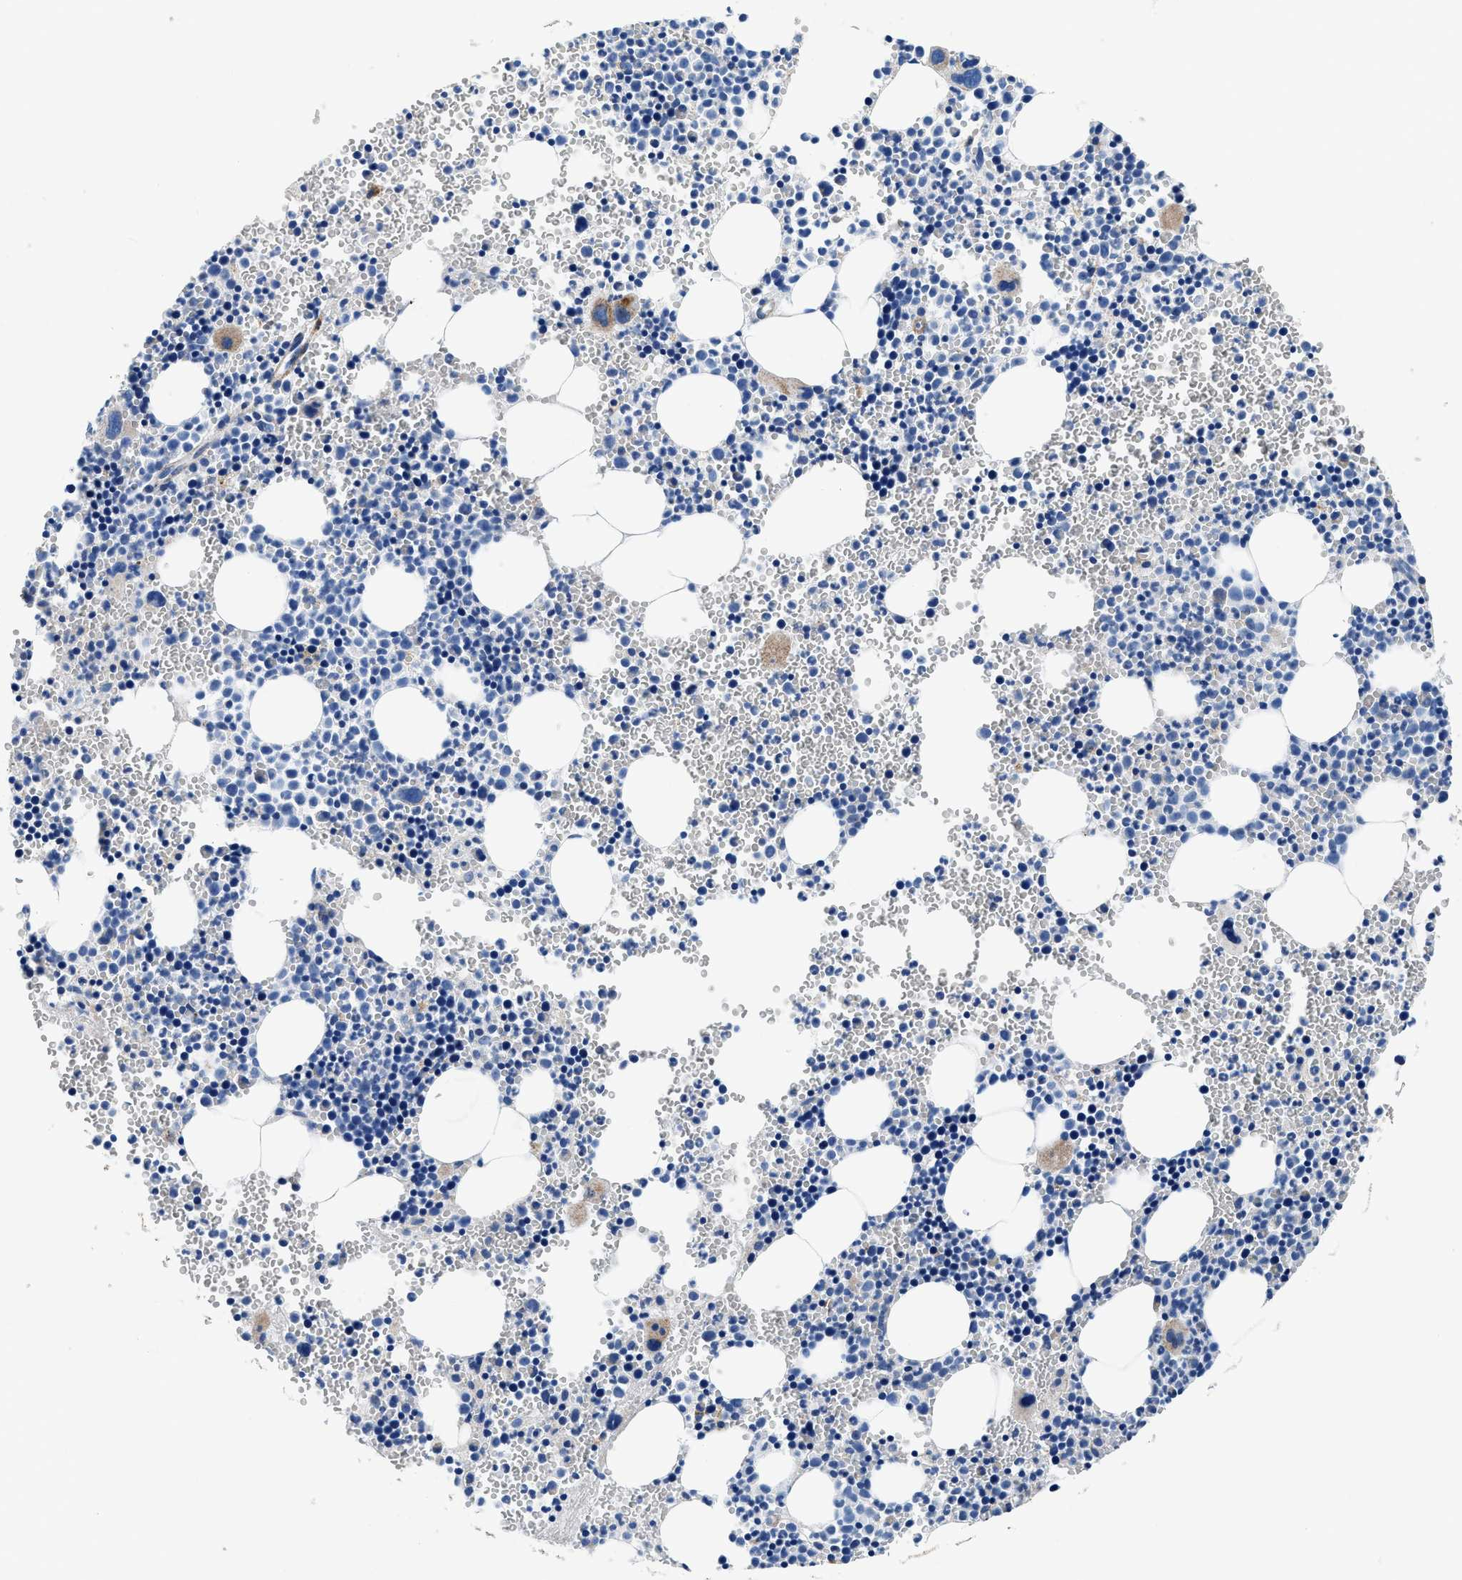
{"staining": {"intensity": "moderate", "quantity": "<25%", "location": "cytoplasmic/membranous"}, "tissue": "bone marrow", "cell_type": "Hematopoietic cells", "image_type": "normal", "snomed": [{"axis": "morphology", "description": "Normal tissue, NOS"}, {"axis": "morphology", "description": "Inflammation, NOS"}, {"axis": "topography", "description": "Bone marrow"}], "caption": "This photomicrograph demonstrates normal bone marrow stained with immunohistochemistry (IHC) to label a protein in brown. The cytoplasmic/membranous of hematopoietic cells show moderate positivity for the protein. Nuclei are counter-stained blue.", "gene": "DAG1", "patient": {"sex": "male", "age": 22}}